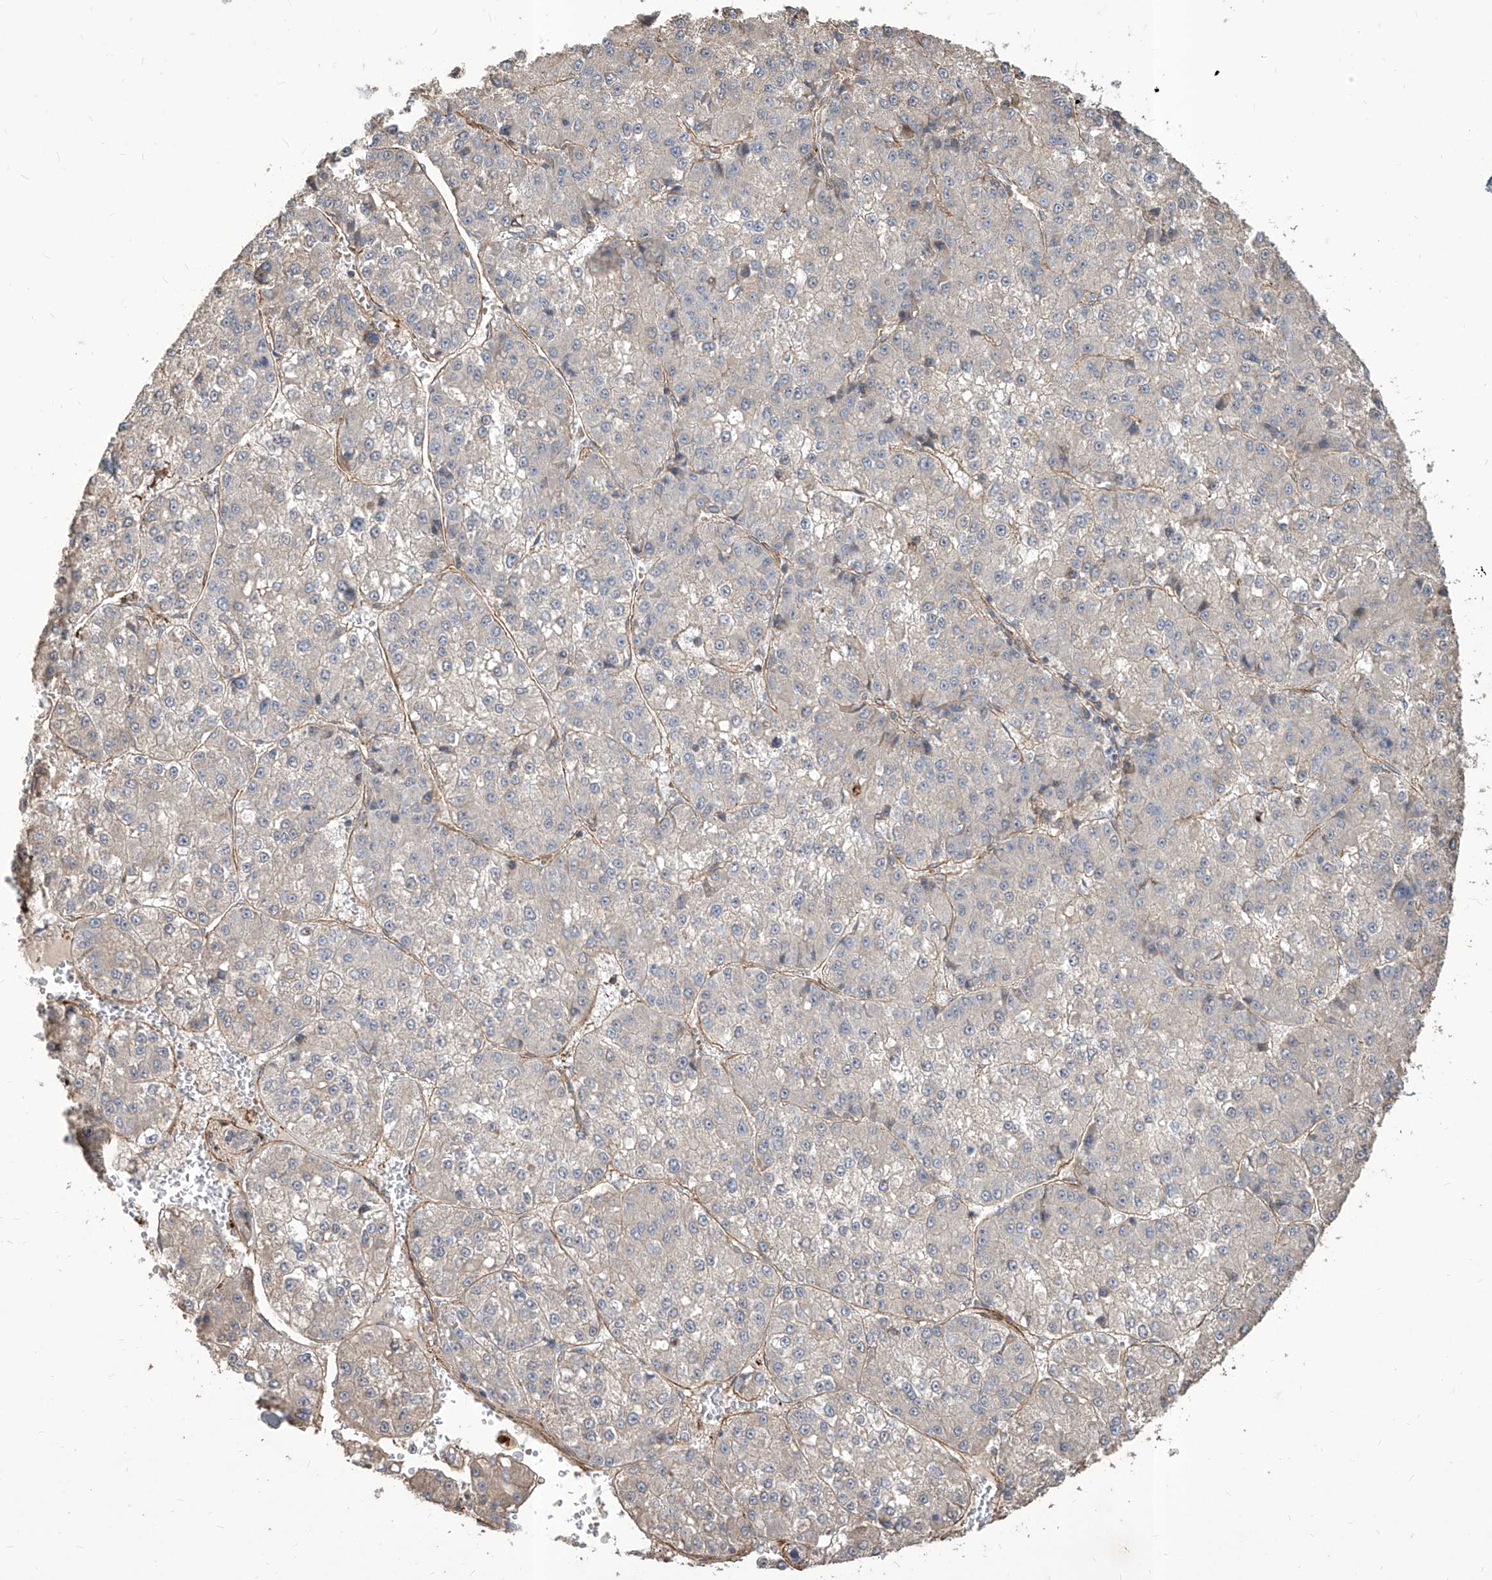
{"staining": {"intensity": "negative", "quantity": "none", "location": "none"}, "tissue": "liver cancer", "cell_type": "Tumor cells", "image_type": "cancer", "snomed": [{"axis": "morphology", "description": "Carcinoma, Hepatocellular, NOS"}, {"axis": "topography", "description": "Liver"}], "caption": "A histopathology image of hepatocellular carcinoma (liver) stained for a protein reveals no brown staining in tumor cells.", "gene": "FAM83B", "patient": {"sex": "female", "age": 73}}